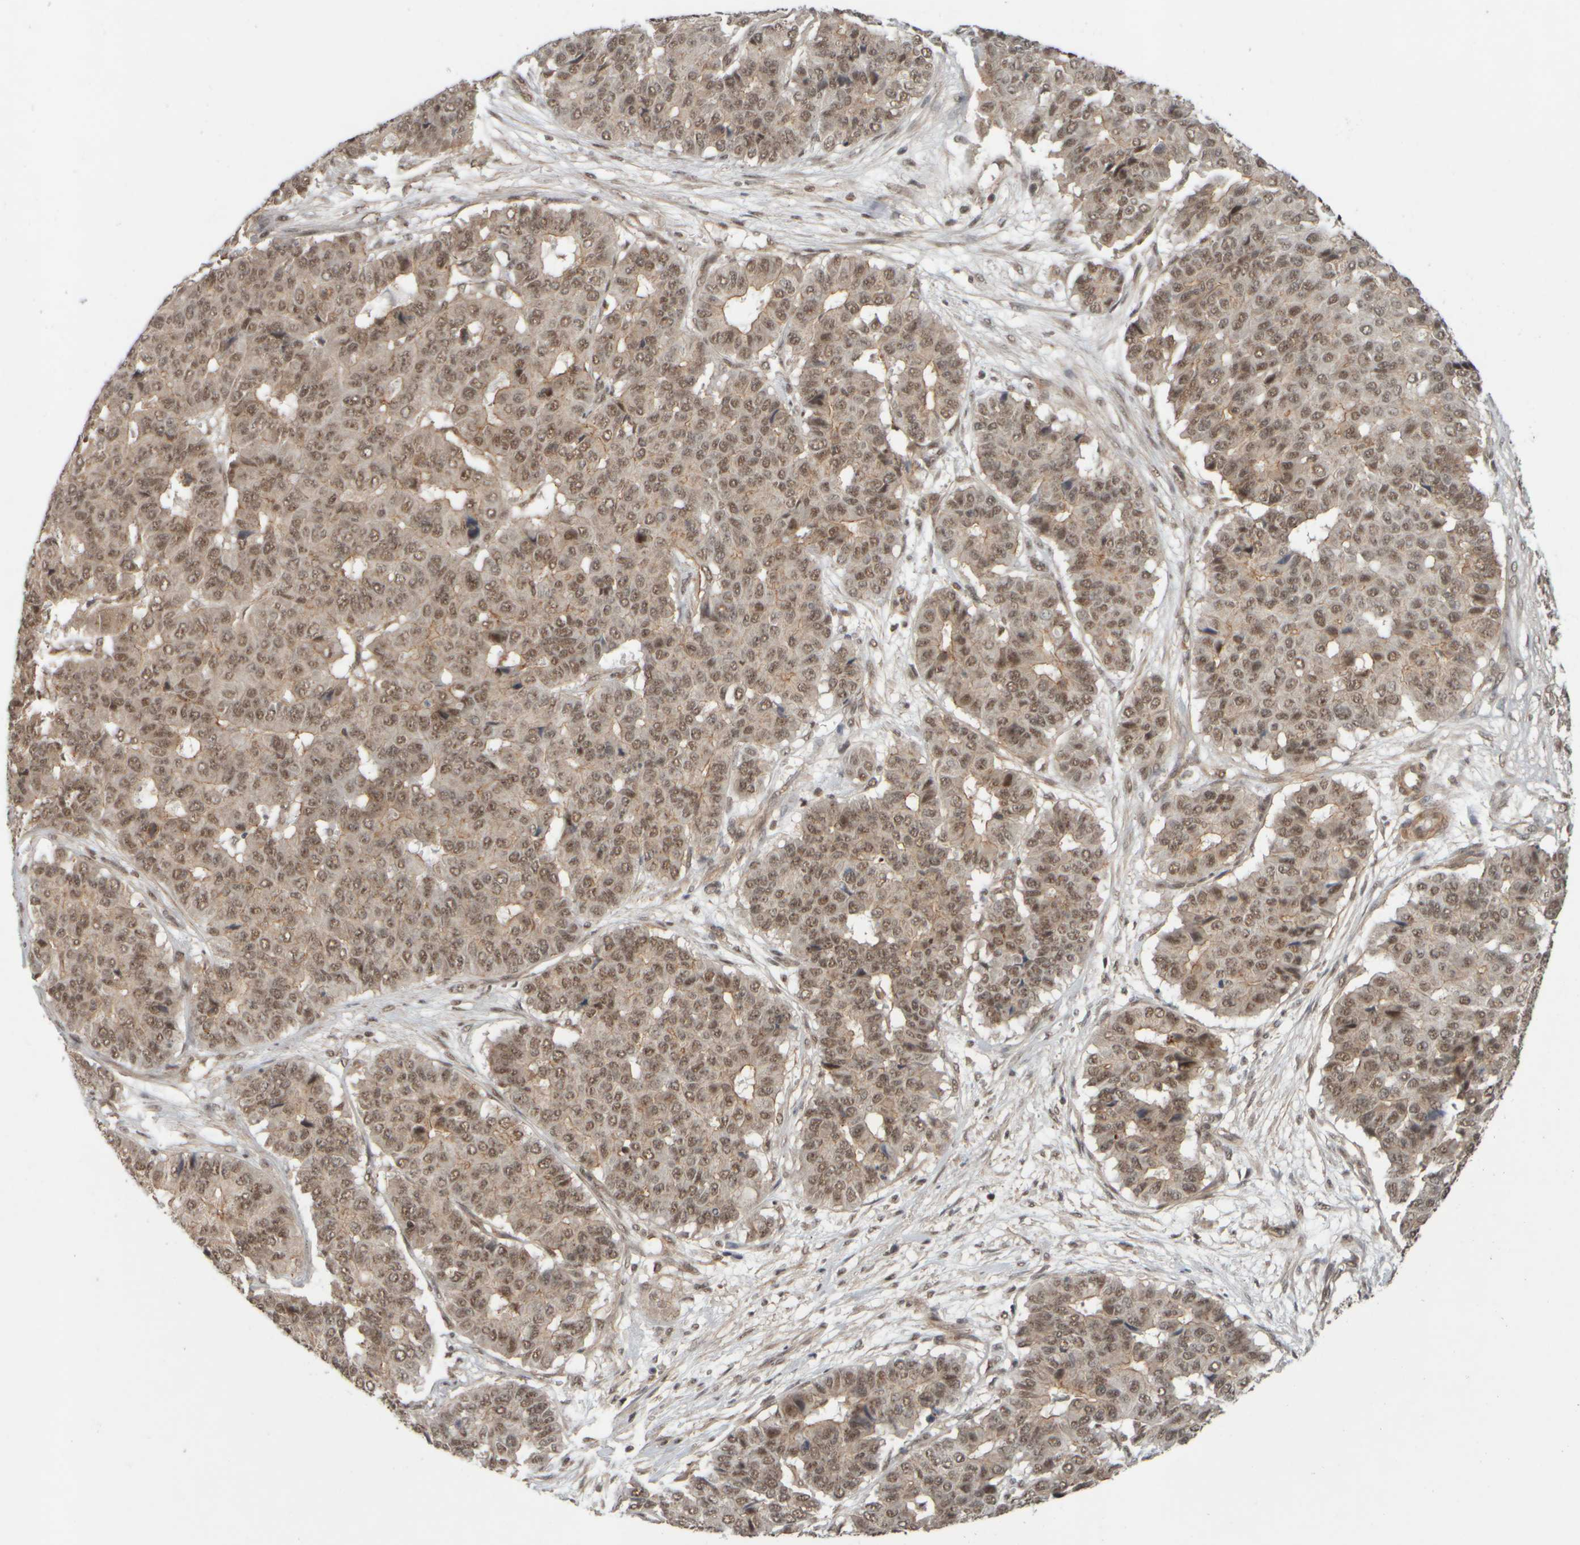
{"staining": {"intensity": "weak", "quantity": ">75%", "location": "nuclear"}, "tissue": "pancreatic cancer", "cell_type": "Tumor cells", "image_type": "cancer", "snomed": [{"axis": "morphology", "description": "Adenocarcinoma, NOS"}, {"axis": "topography", "description": "Pancreas"}], "caption": "Human adenocarcinoma (pancreatic) stained with a brown dye reveals weak nuclear positive expression in about >75% of tumor cells.", "gene": "SYNRG", "patient": {"sex": "male", "age": 50}}